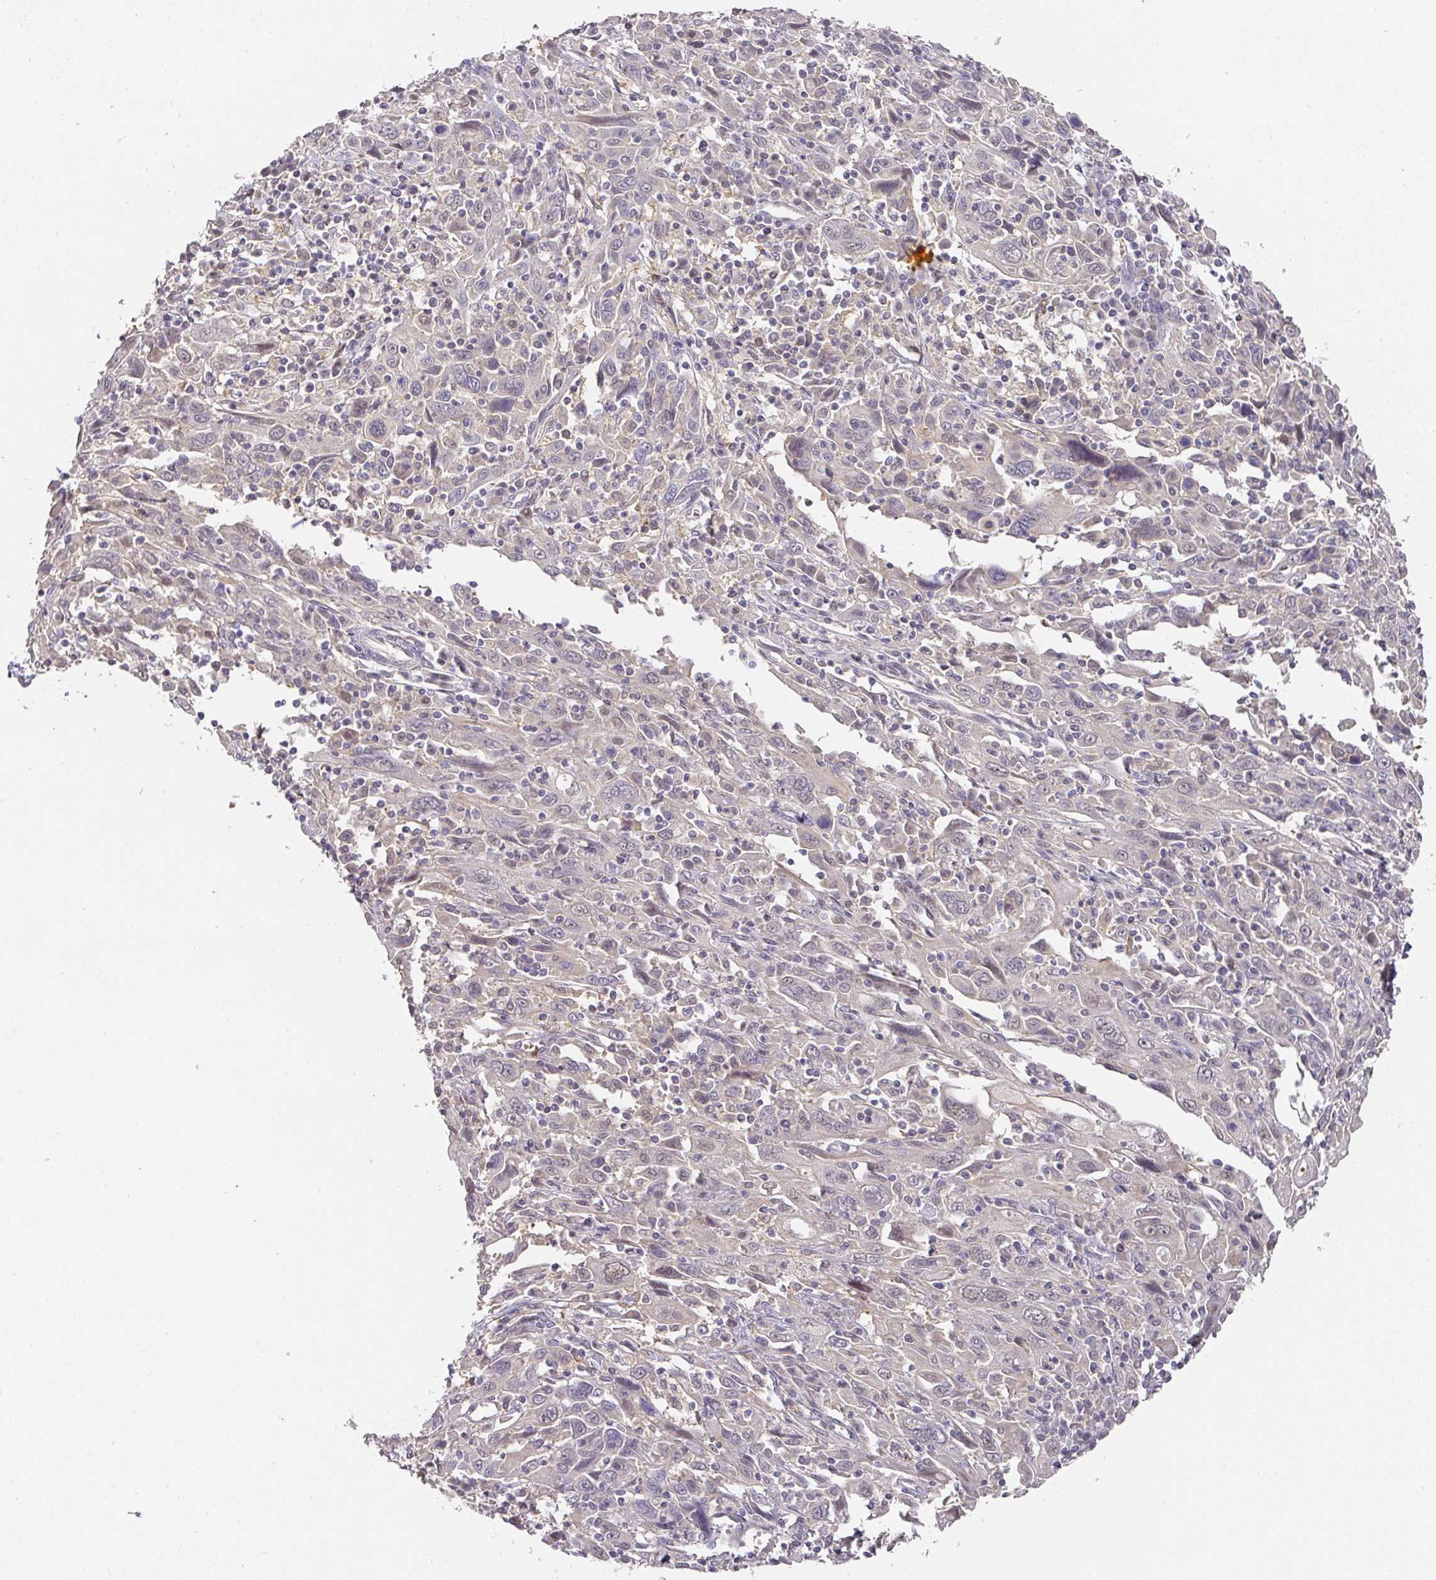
{"staining": {"intensity": "negative", "quantity": "none", "location": "none"}, "tissue": "cervical cancer", "cell_type": "Tumor cells", "image_type": "cancer", "snomed": [{"axis": "morphology", "description": "Squamous cell carcinoma, NOS"}, {"axis": "topography", "description": "Cervix"}], "caption": "The image shows no significant staining in tumor cells of squamous cell carcinoma (cervical).", "gene": "FOXN4", "patient": {"sex": "female", "age": 46}}